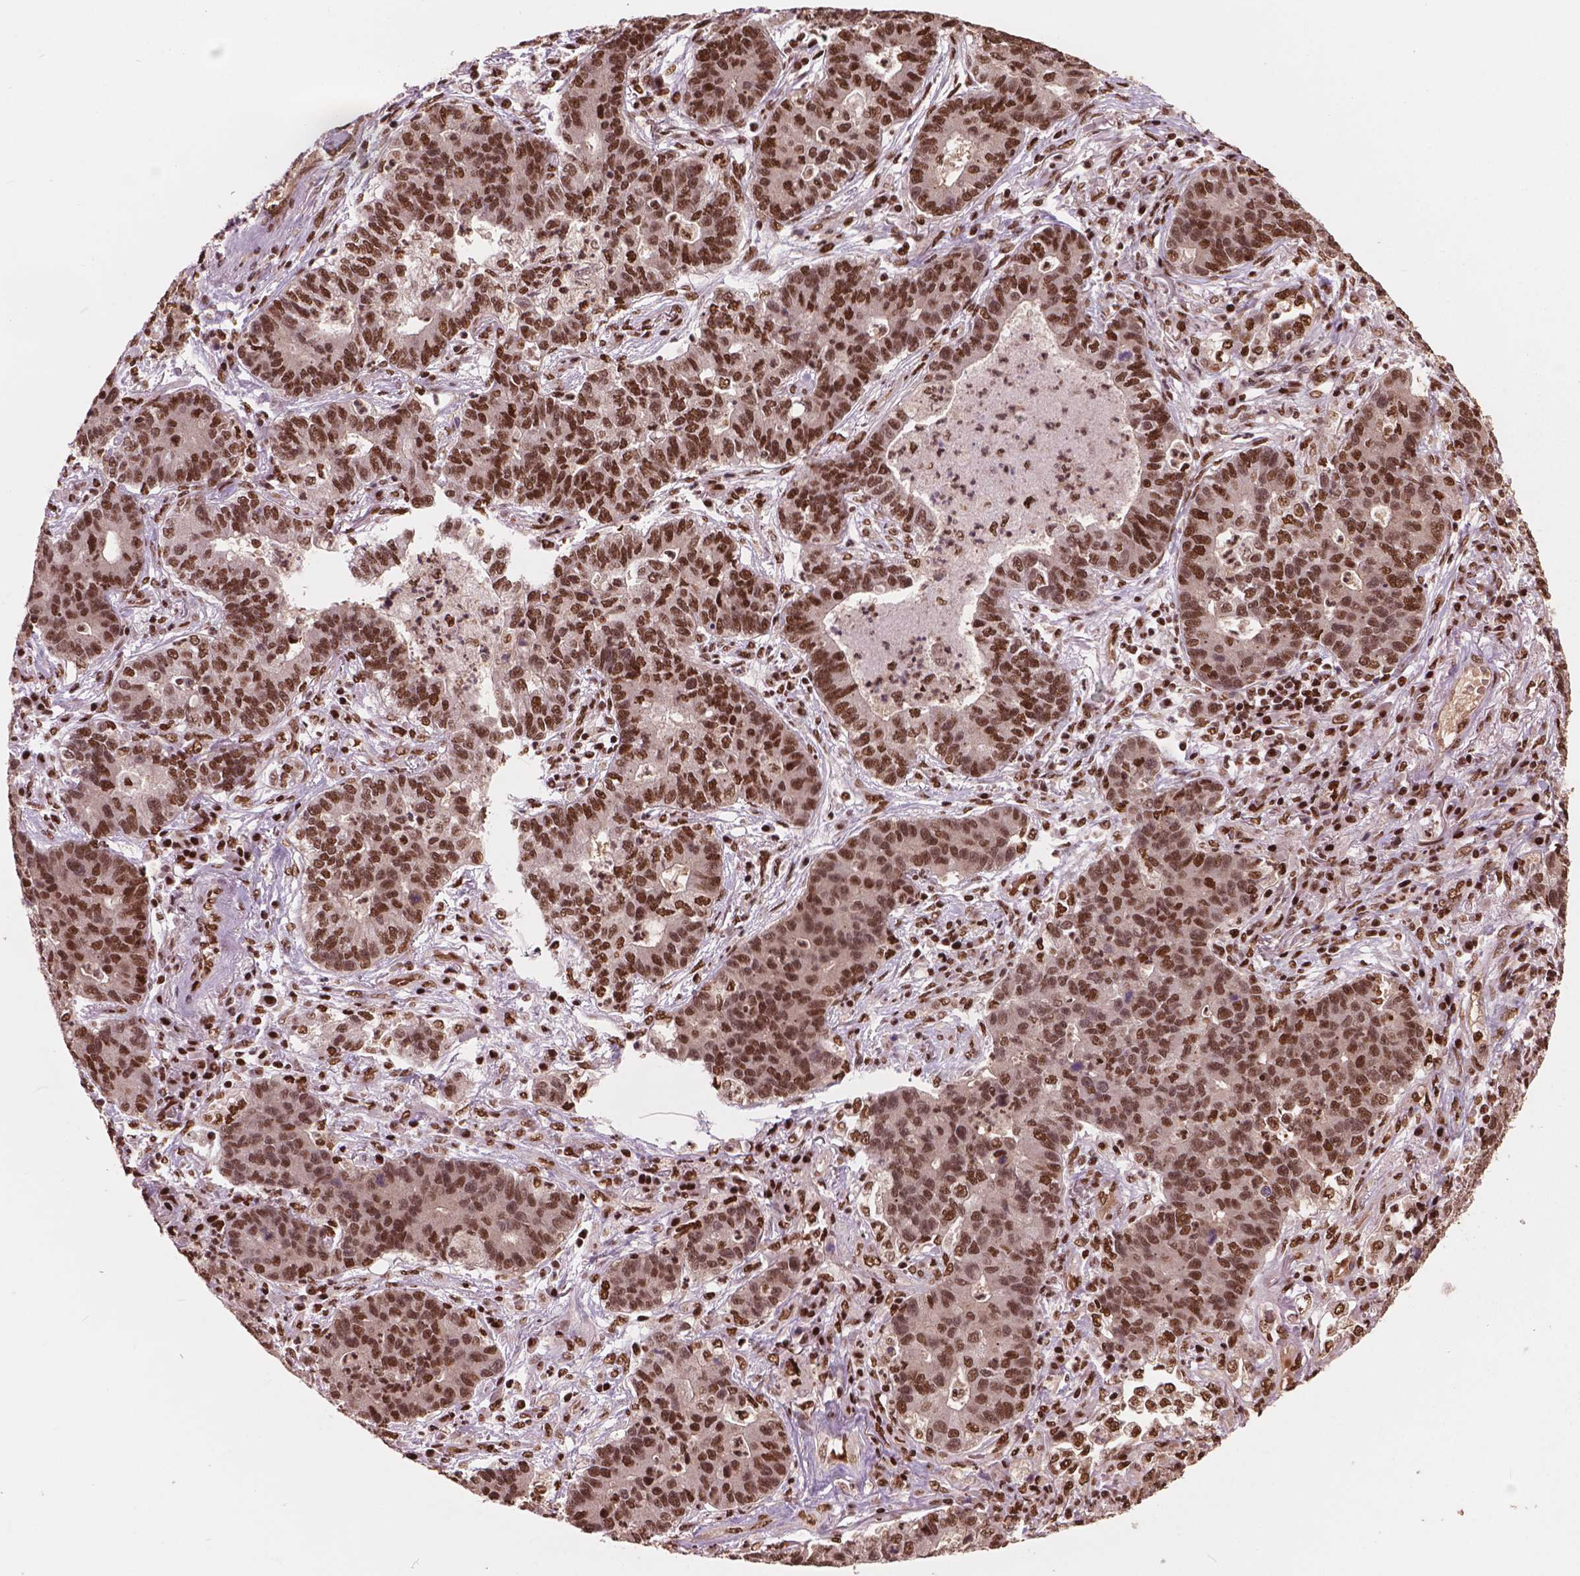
{"staining": {"intensity": "strong", "quantity": ">75%", "location": "nuclear"}, "tissue": "lung cancer", "cell_type": "Tumor cells", "image_type": "cancer", "snomed": [{"axis": "morphology", "description": "Adenocarcinoma, NOS"}, {"axis": "topography", "description": "Lung"}], "caption": "IHC staining of lung adenocarcinoma, which exhibits high levels of strong nuclear staining in about >75% of tumor cells indicating strong nuclear protein positivity. The staining was performed using DAB (3,3'-diaminobenzidine) (brown) for protein detection and nuclei were counterstained in hematoxylin (blue).", "gene": "ANP32B", "patient": {"sex": "female", "age": 57}}